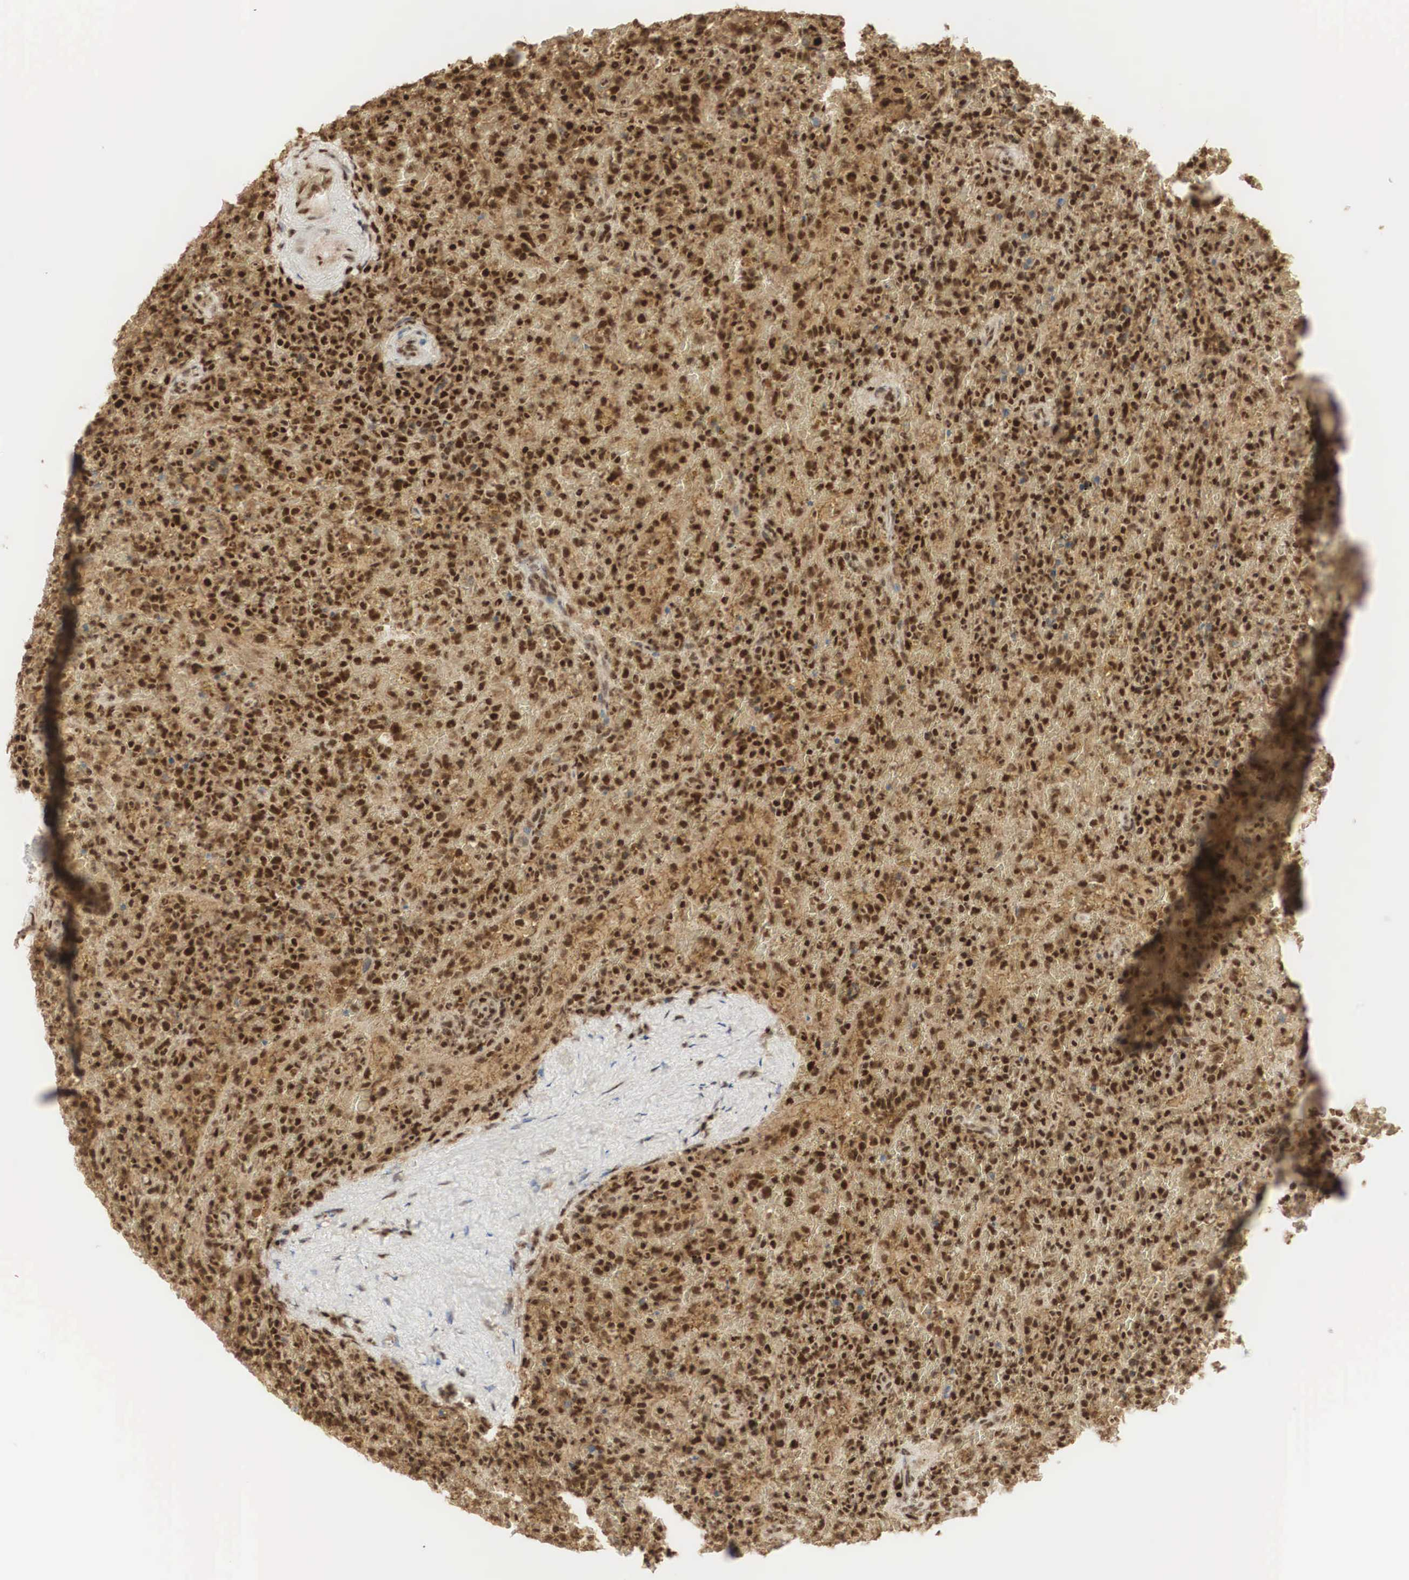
{"staining": {"intensity": "strong", "quantity": ">75%", "location": "cytoplasmic/membranous,nuclear"}, "tissue": "lymphoma", "cell_type": "Tumor cells", "image_type": "cancer", "snomed": [{"axis": "morphology", "description": "Malignant lymphoma, non-Hodgkin's type, High grade"}, {"axis": "topography", "description": "Spleen"}, {"axis": "topography", "description": "Lymph node"}], "caption": "Brown immunohistochemical staining in high-grade malignant lymphoma, non-Hodgkin's type reveals strong cytoplasmic/membranous and nuclear staining in approximately >75% of tumor cells.", "gene": "RNF113A", "patient": {"sex": "female", "age": 70}}